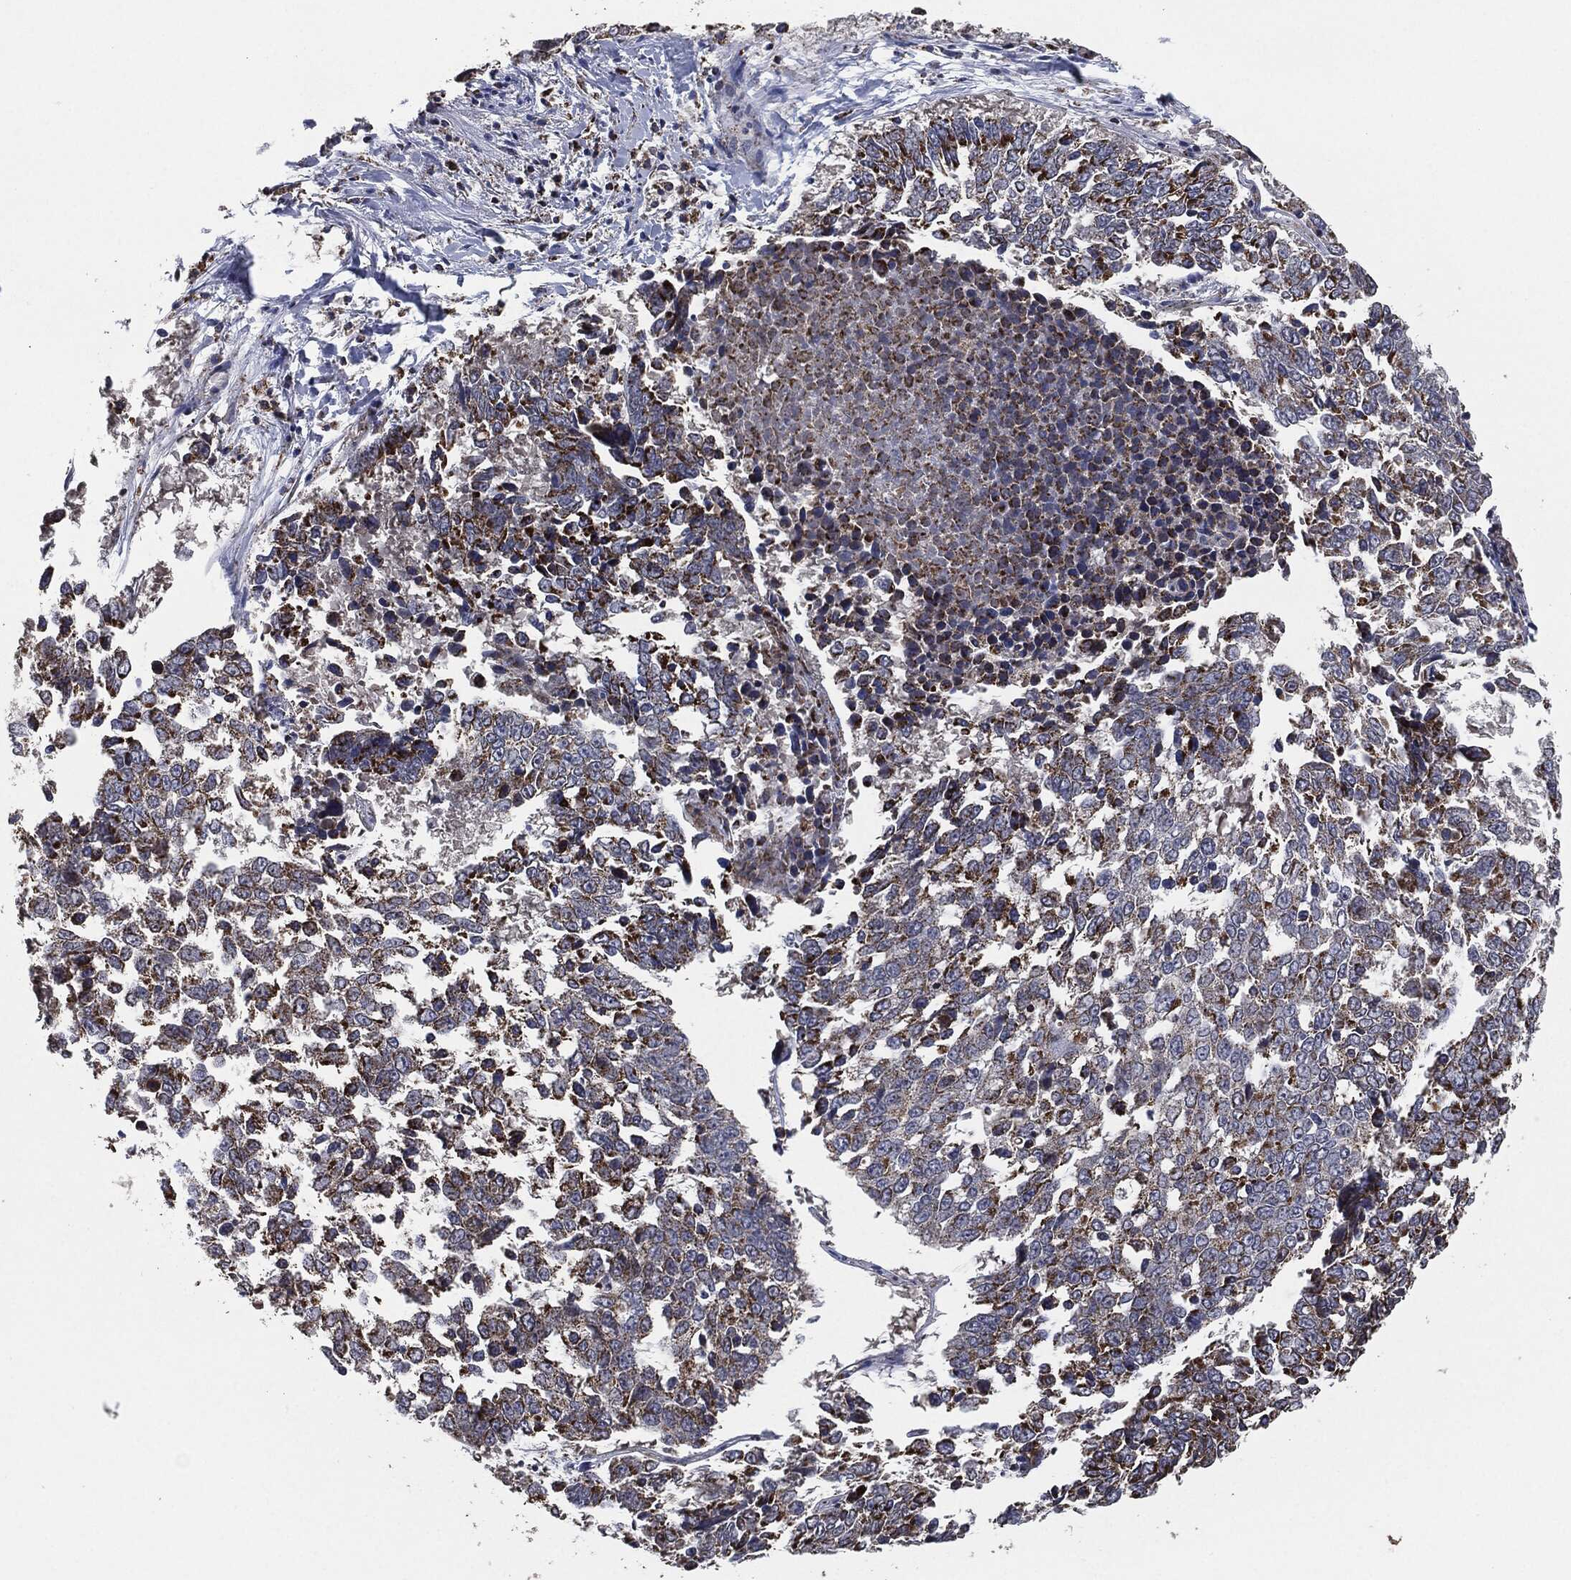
{"staining": {"intensity": "moderate", "quantity": "25%-75%", "location": "cytoplasmic/membranous"}, "tissue": "lung cancer", "cell_type": "Tumor cells", "image_type": "cancer", "snomed": [{"axis": "morphology", "description": "Squamous cell carcinoma, NOS"}, {"axis": "topography", "description": "Lung"}], "caption": "Protein analysis of squamous cell carcinoma (lung) tissue reveals moderate cytoplasmic/membranous positivity in approximately 25%-75% of tumor cells.", "gene": "NDUFV2", "patient": {"sex": "male", "age": 82}}